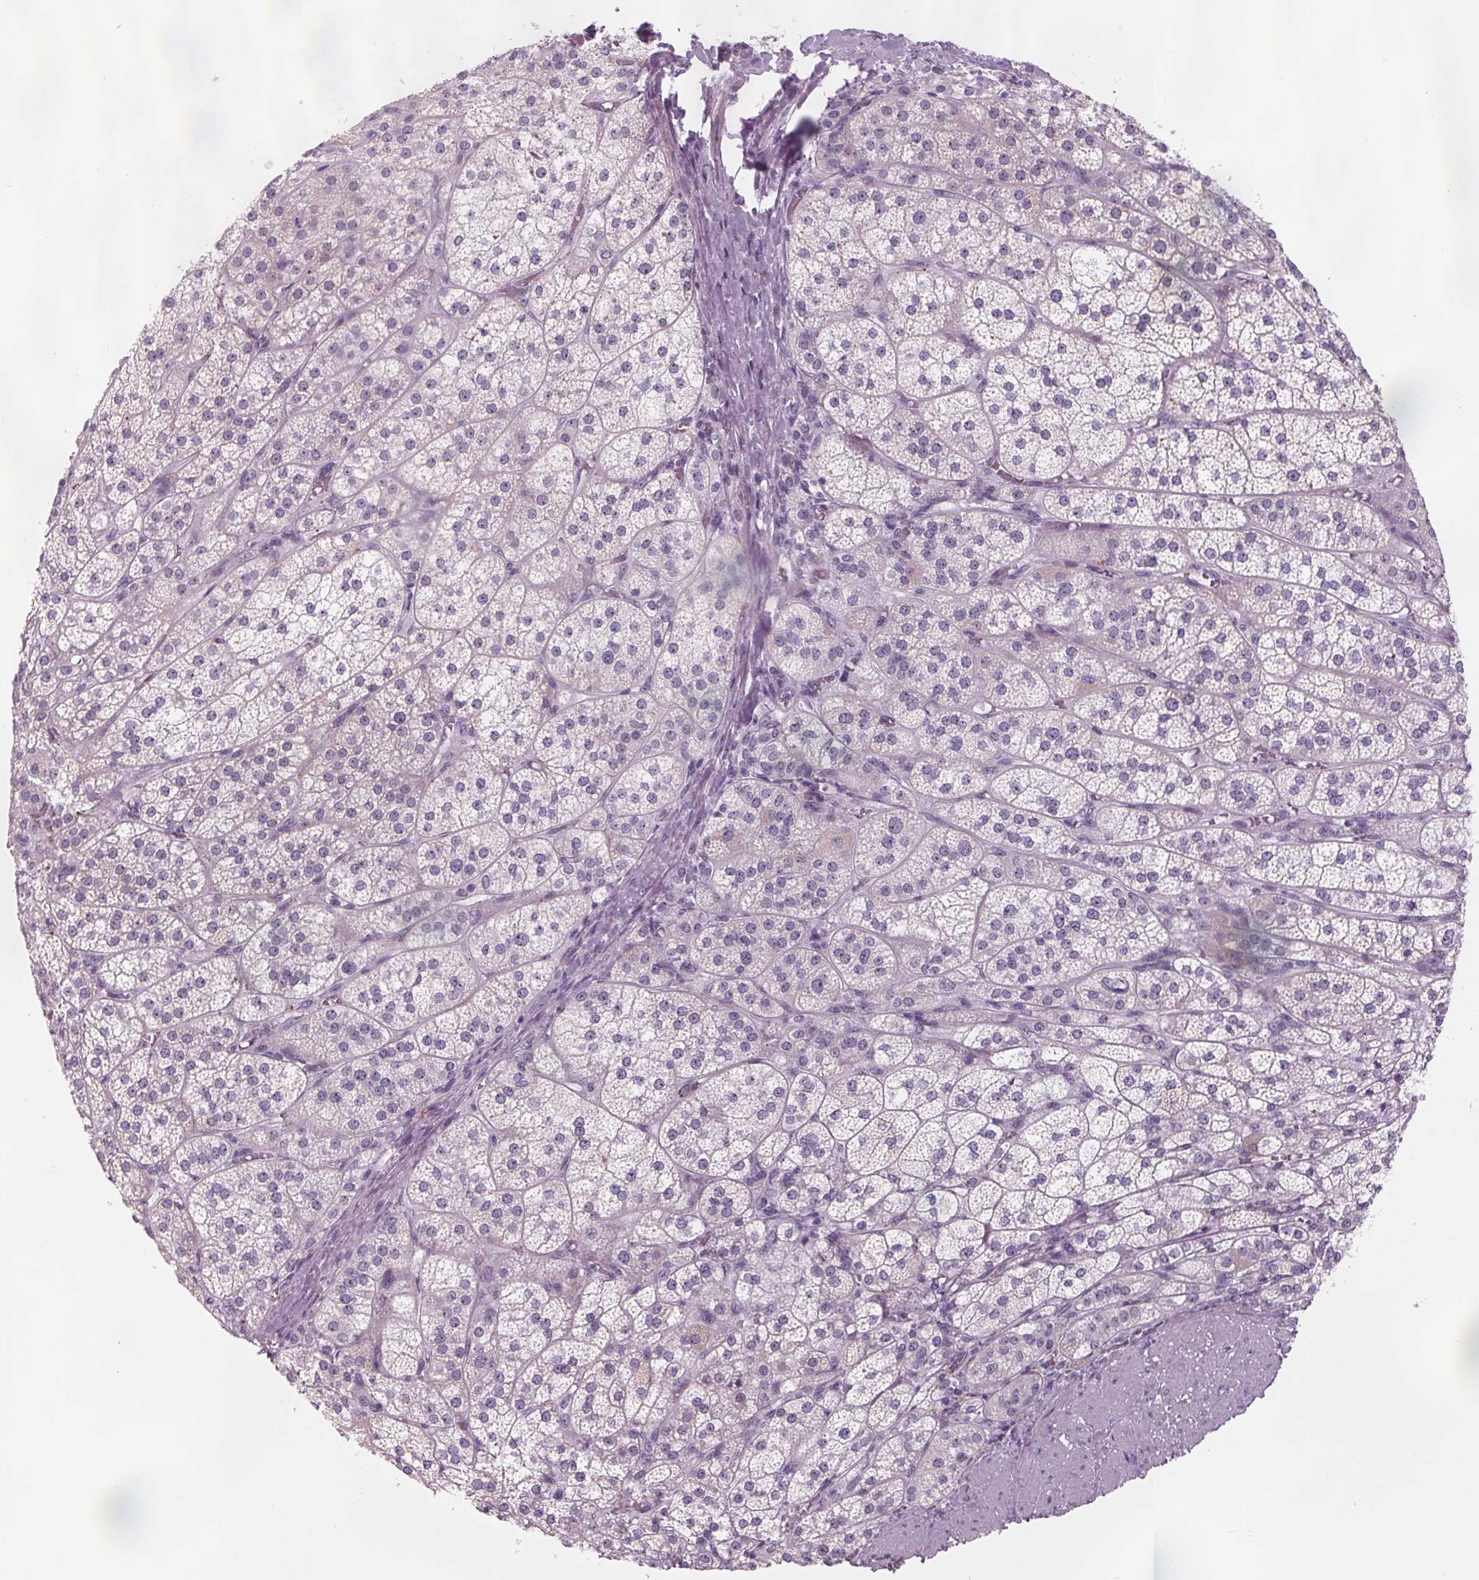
{"staining": {"intensity": "weak", "quantity": "<25%", "location": "cytoplasmic/membranous"}, "tissue": "adrenal gland", "cell_type": "Glandular cells", "image_type": "normal", "snomed": [{"axis": "morphology", "description": "Normal tissue, NOS"}, {"axis": "topography", "description": "Adrenal gland"}], "caption": "IHC histopathology image of normal adrenal gland: adrenal gland stained with DAB reveals no significant protein staining in glandular cells.", "gene": "DNTTIP2", "patient": {"sex": "female", "age": 60}}